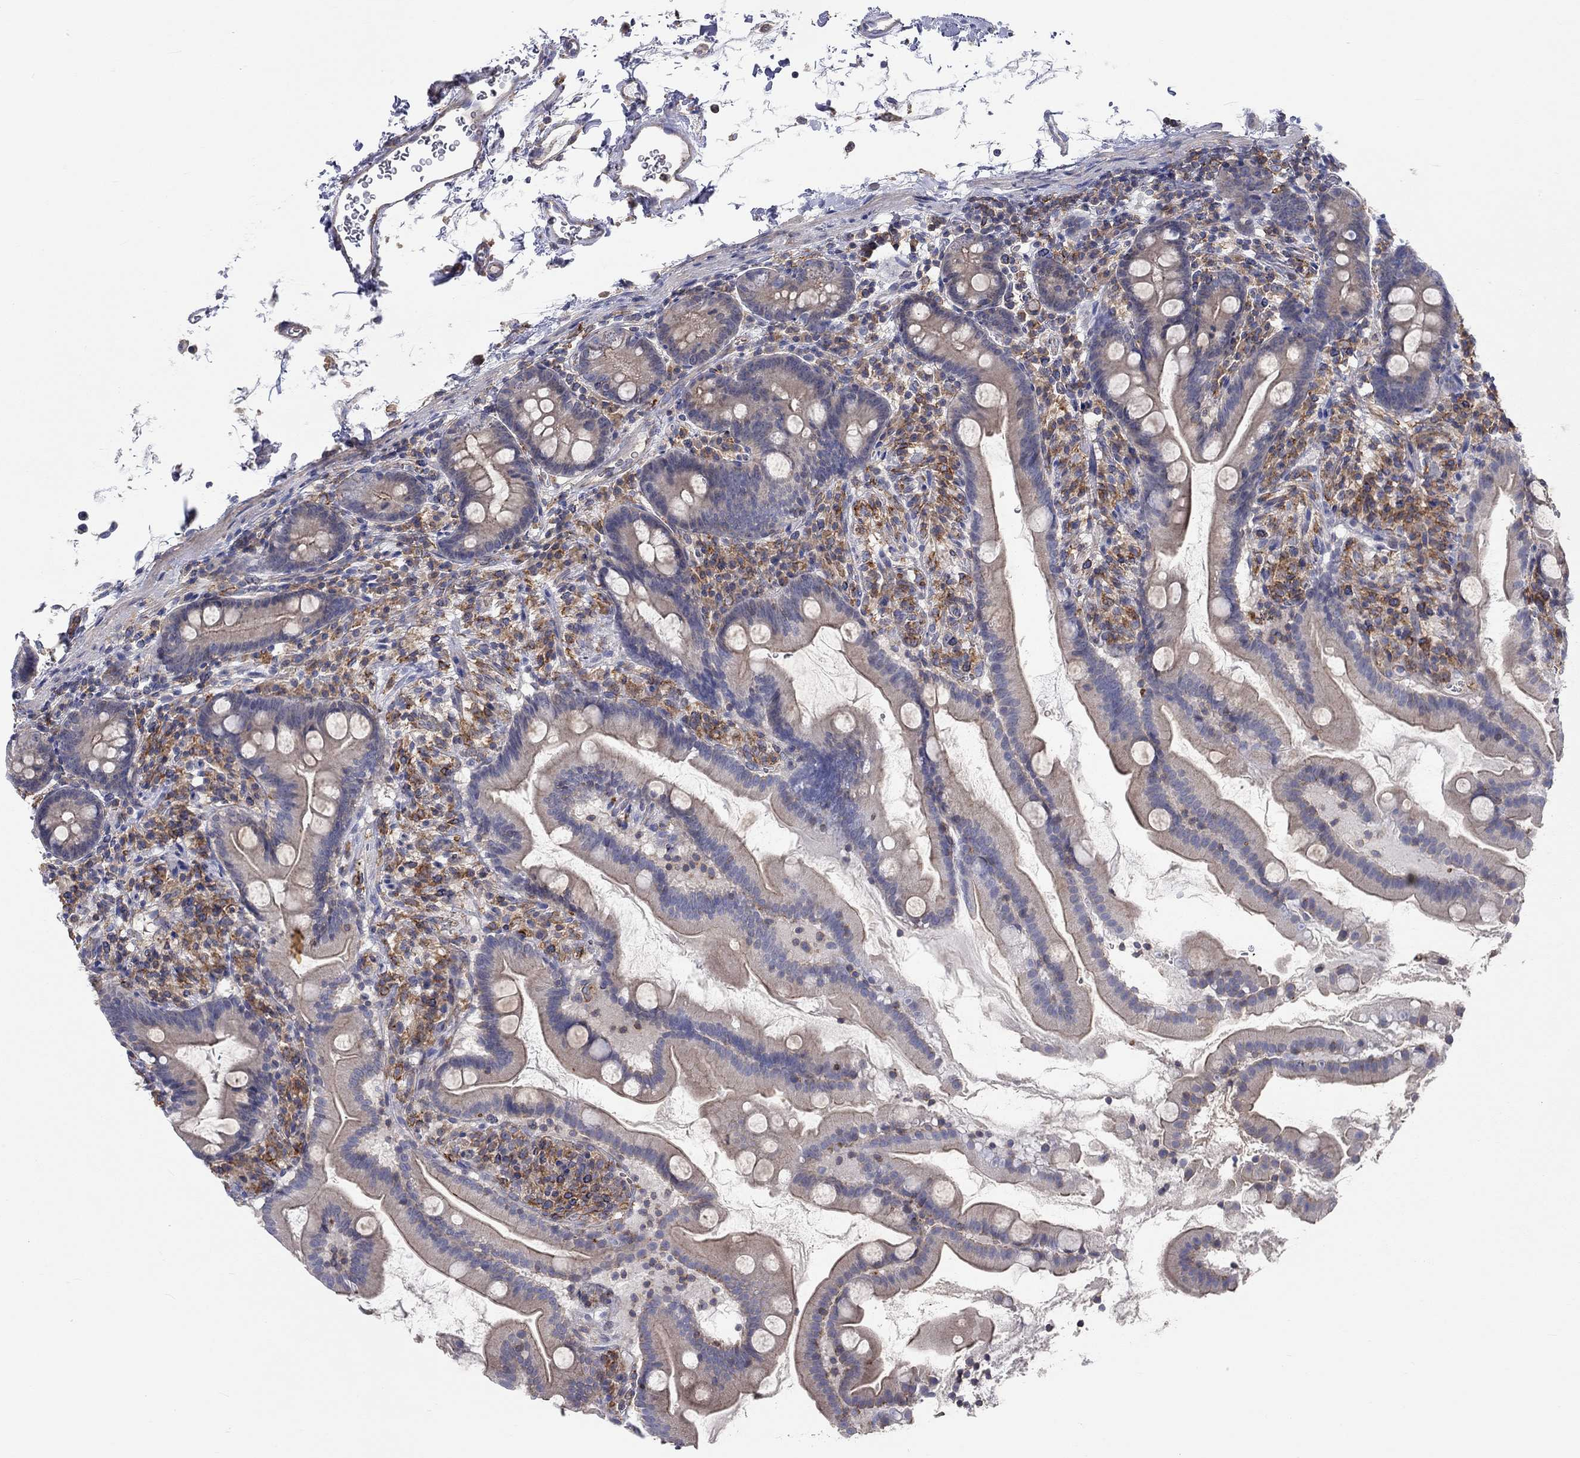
{"staining": {"intensity": "weak", "quantity": "25%-75%", "location": "cytoplasmic/membranous"}, "tissue": "small intestine", "cell_type": "Glandular cells", "image_type": "normal", "snomed": [{"axis": "morphology", "description": "Normal tissue, NOS"}, {"axis": "topography", "description": "Small intestine"}], "caption": "Brown immunohistochemical staining in unremarkable human small intestine reveals weak cytoplasmic/membranous positivity in approximately 25%-75% of glandular cells. (brown staining indicates protein expression, while blue staining denotes nuclei).", "gene": "PCDHGA10", "patient": {"sex": "female", "age": 44}}